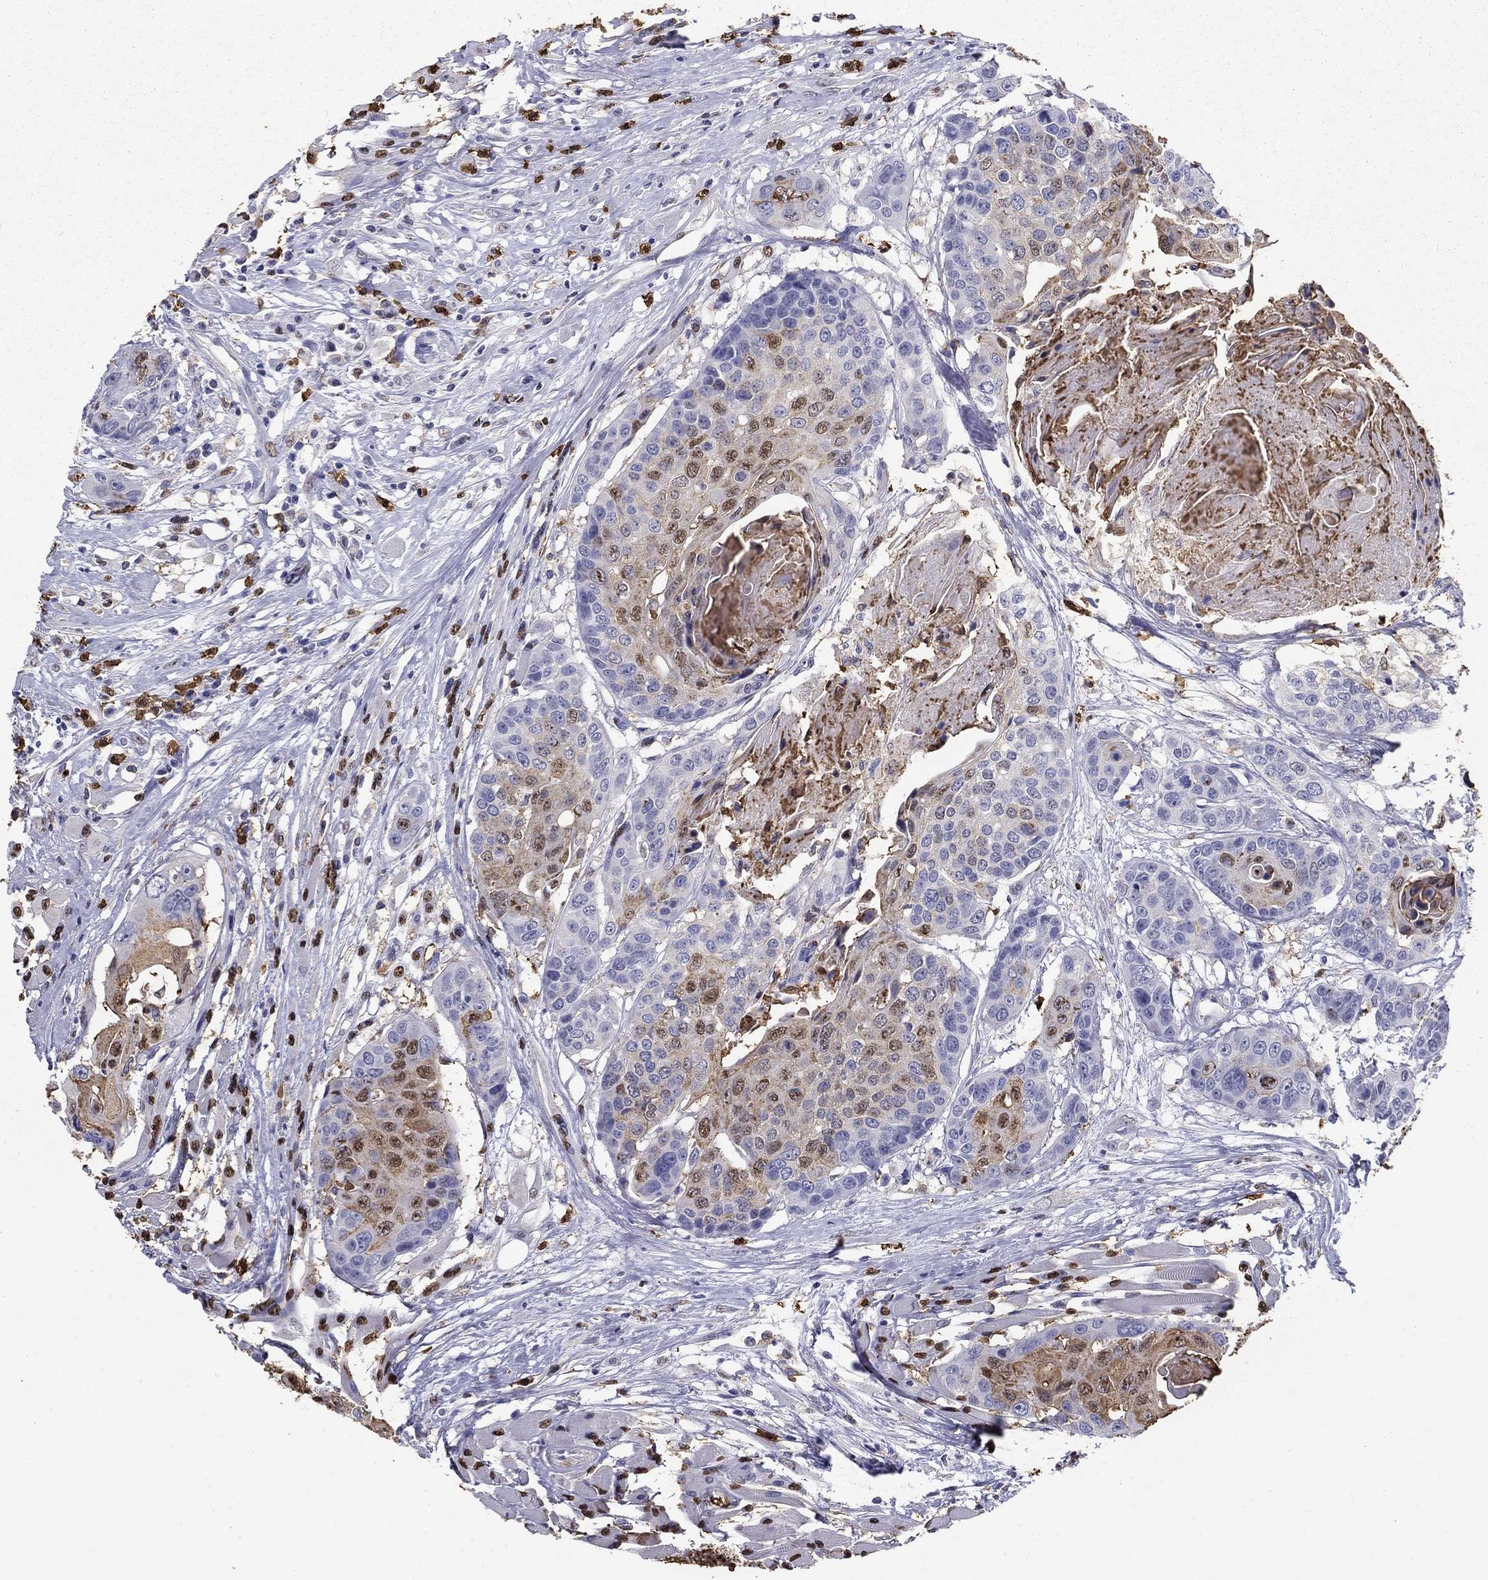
{"staining": {"intensity": "moderate", "quantity": "<25%", "location": "nuclear"}, "tissue": "head and neck cancer", "cell_type": "Tumor cells", "image_type": "cancer", "snomed": [{"axis": "morphology", "description": "Squamous cell carcinoma, NOS"}, {"axis": "topography", "description": "Oral tissue"}, {"axis": "topography", "description": "Head-Neck"}], "caption": "The micrograph demonstrates staining of head and neck squamous cell carcinoma, revealing moderate nuclear protein staining (brown color) within tumor cells. The staining was performed using DAB (3,3'-diaminobenzidine), with brown indicating positive protein expression. Nuclei are stained blue with hematoxylin.", "gene": "IGSF8", "patient": {"sex": "male", "age": 56}}